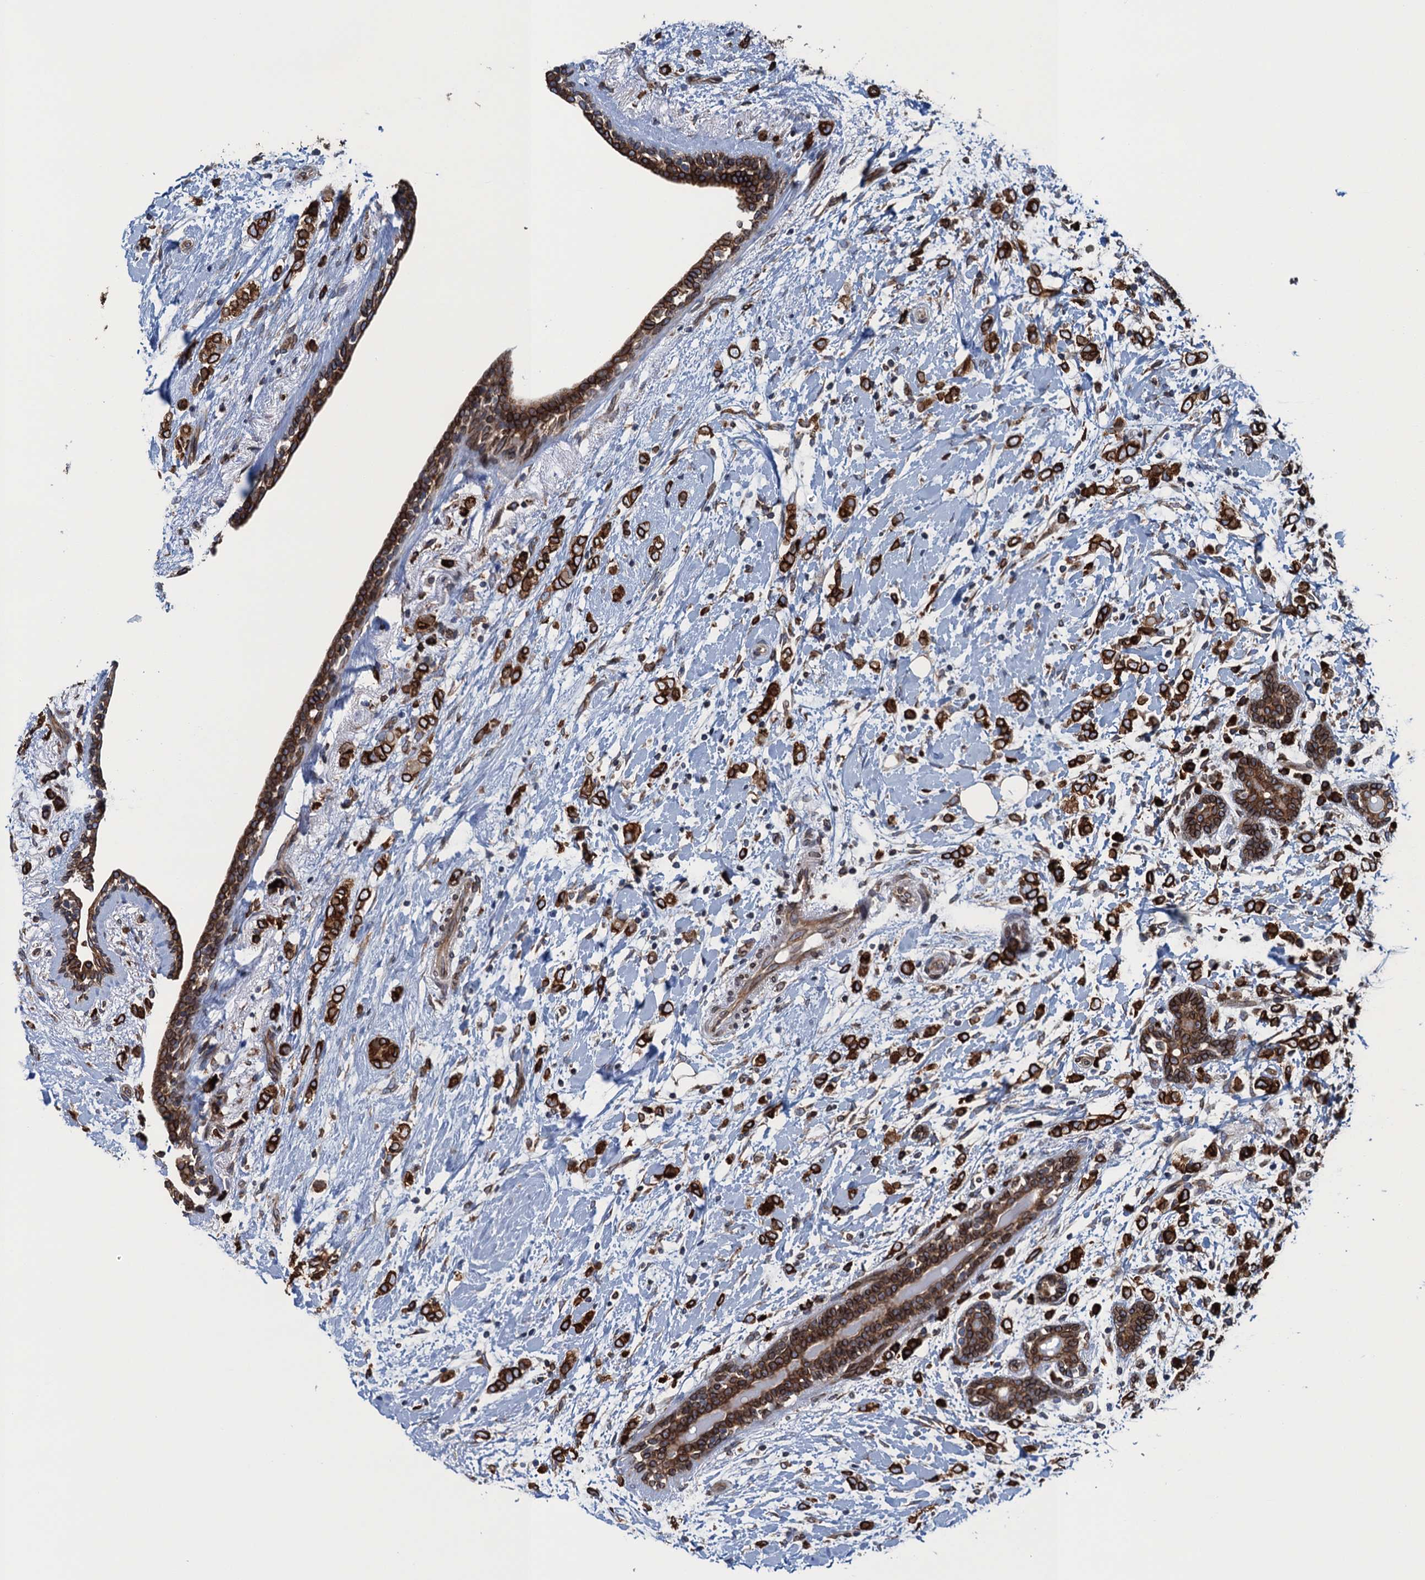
{"staining": {"intensity": "strong", "quantity": ">75%", "location": "cytoplasmic/membranous"}, "tissue": "breast cancer", "cell_type": "Tumor cells", "image_type": "cancer", "snomed": [{"axis": "morphology", "description": "Normal tissue, NOS"}, {"axis": "morphology", "description": "Lobular carcinoma"}, {"axis": "topography", "description": "Breast"}], "caption": "Tumor cells reveal strong cytoplasmic/membranous positivity in about >75% of cells in breast lobular carcinoma.", "gene": "TMEM205", "patient": {"sex": "female", "age": 47}}